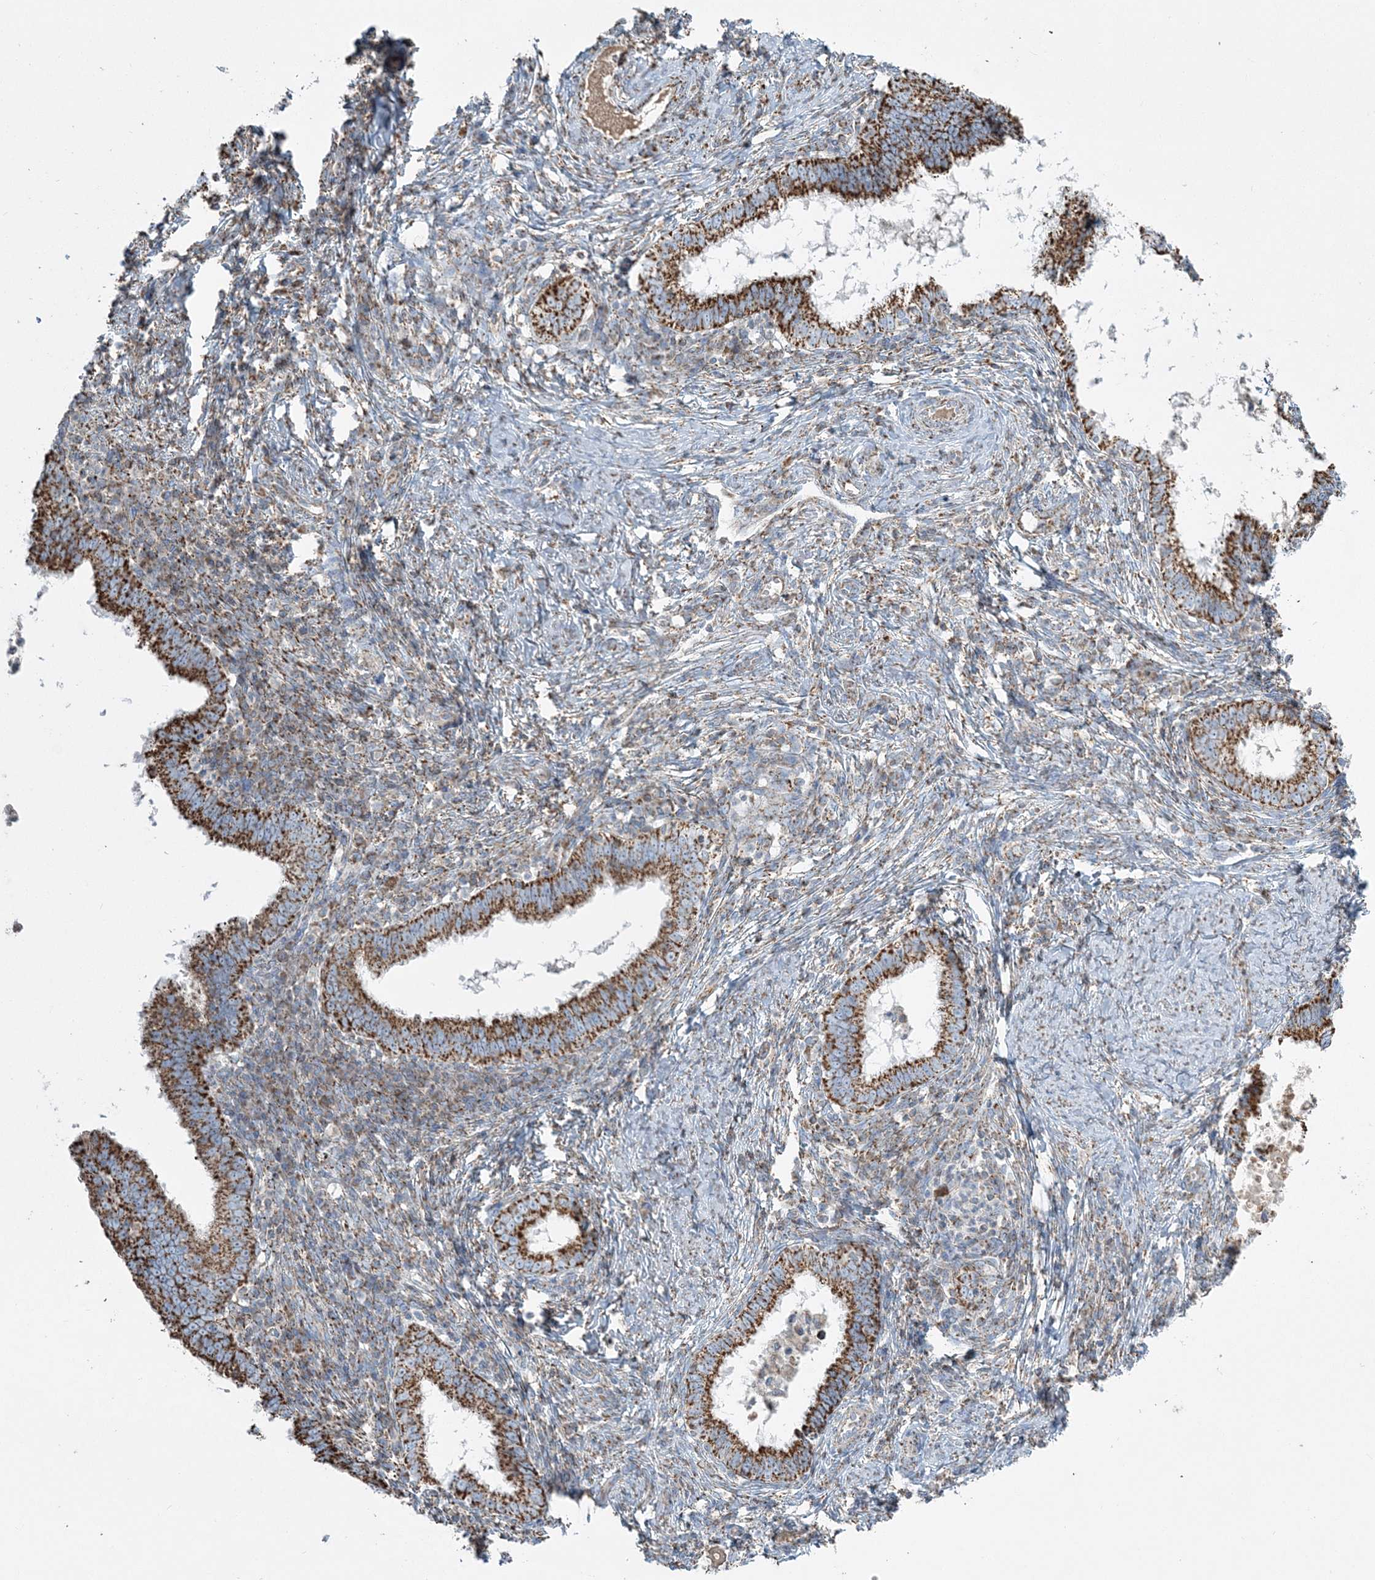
{"staining": {"intensity": "strong", "quantity": ">75%", "location": "cytoplasmic/membranous"}, "tissue": "cervical cancer", "cell_type": "Tumor cells", "image_type": "cancer", "snomed": [{"axis": "morphology", "description": "Adenocarcinoma, NOS"}, {"axis": "topography", "description": "Cervix"}], "caption": "Protein analysis of adenocarcinoma (cervical) tissue demonstrates strong cytoplasmic/membranous positivity in about >75% of tumor cells. Using DAB (brown) and hematoxylin (blue) stains, captured at high magnification using brightfield microscopy.", "gene": "RAB11FIP3", "patient": {"sex": "female", "age": 36}}